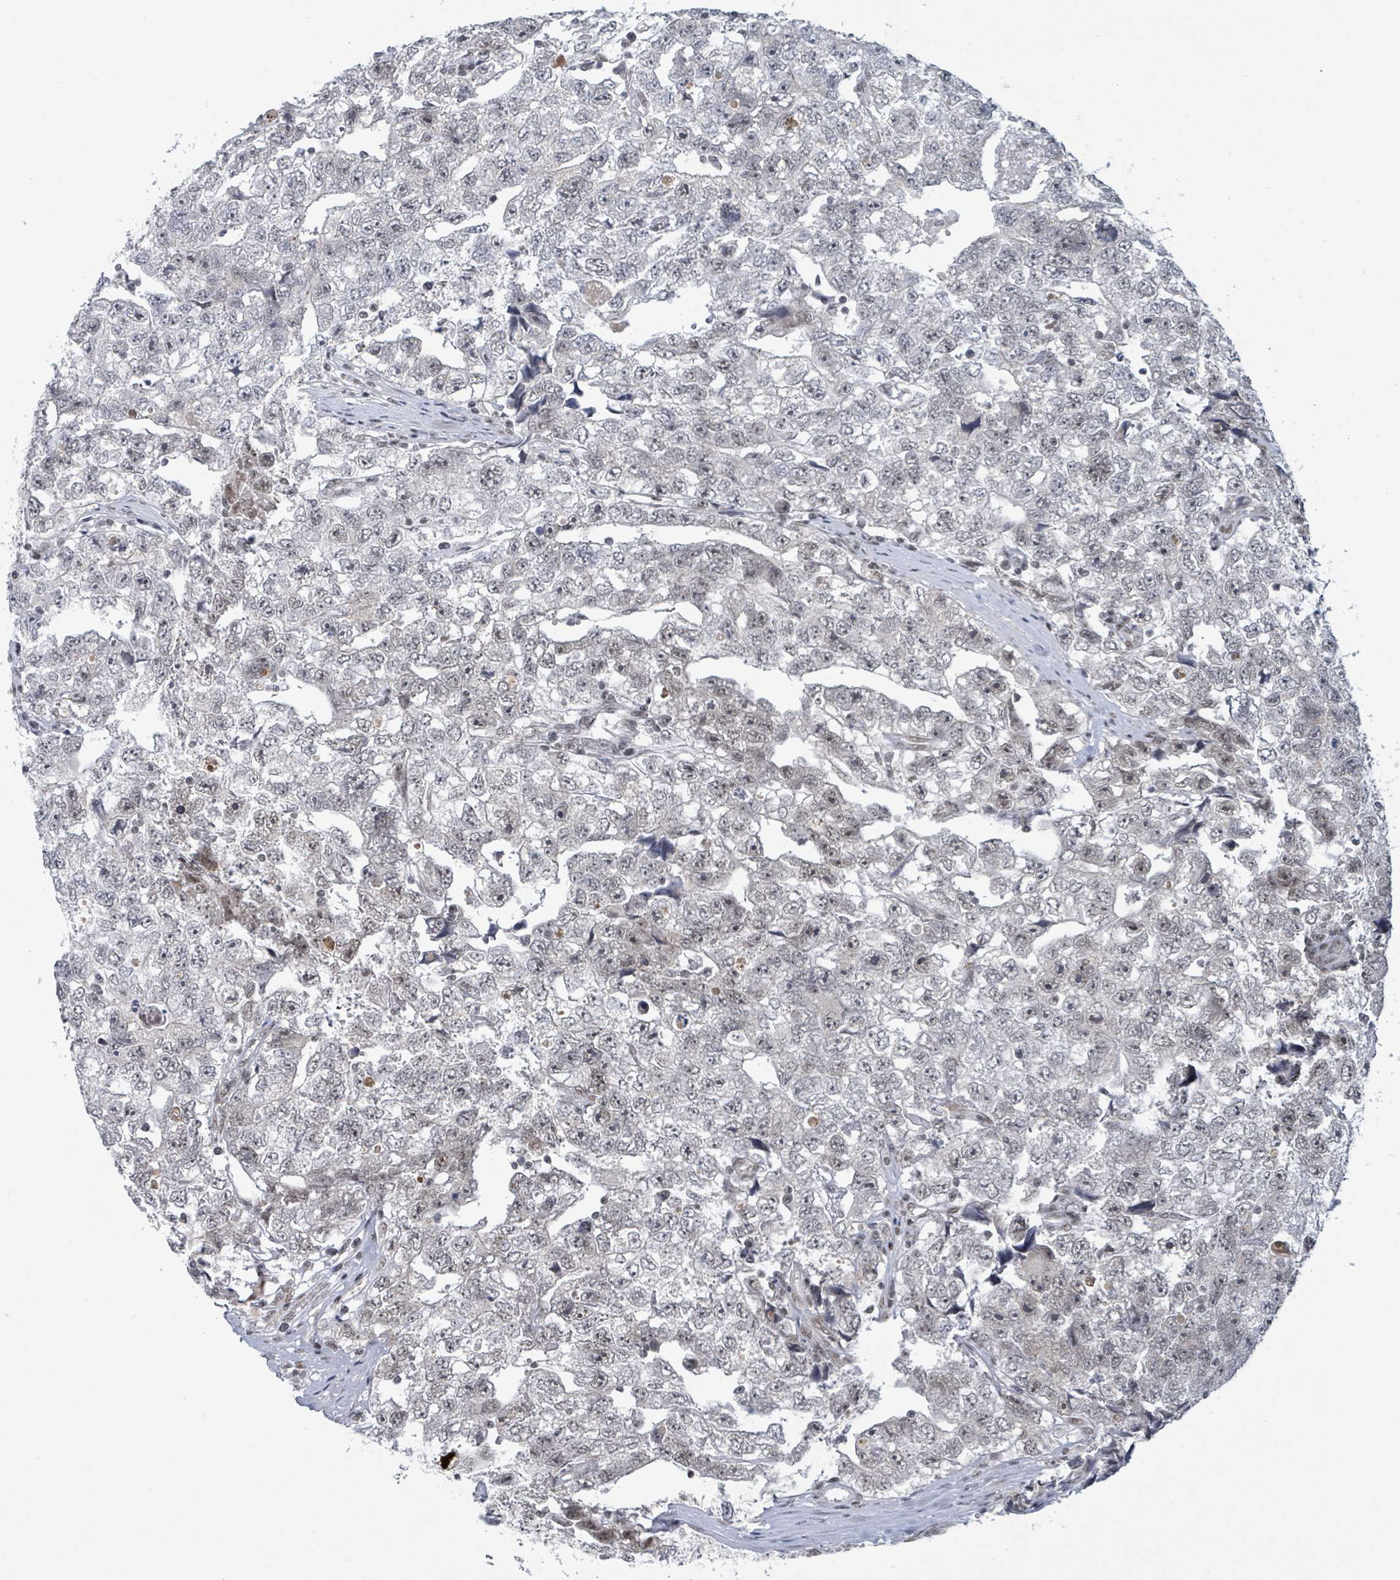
{"staining": {"intensity": "weak", "quantity": "<25%", "location": "nuclear"}, "tissue": "testis cancer", "cell_type": "Tumor cells", "image_type": "cancer", "snomed": [{"axis": "morphology", "description": "Carcinoma, Embryonal, NOS"}, {"axis": "topography", "description": "Testis"}], "caption": "Tumor cells show no significant protein staining in embryonal carcinoma (testis).", "gene": "BANP", "patient": {"sex": "male", "age": 22}}